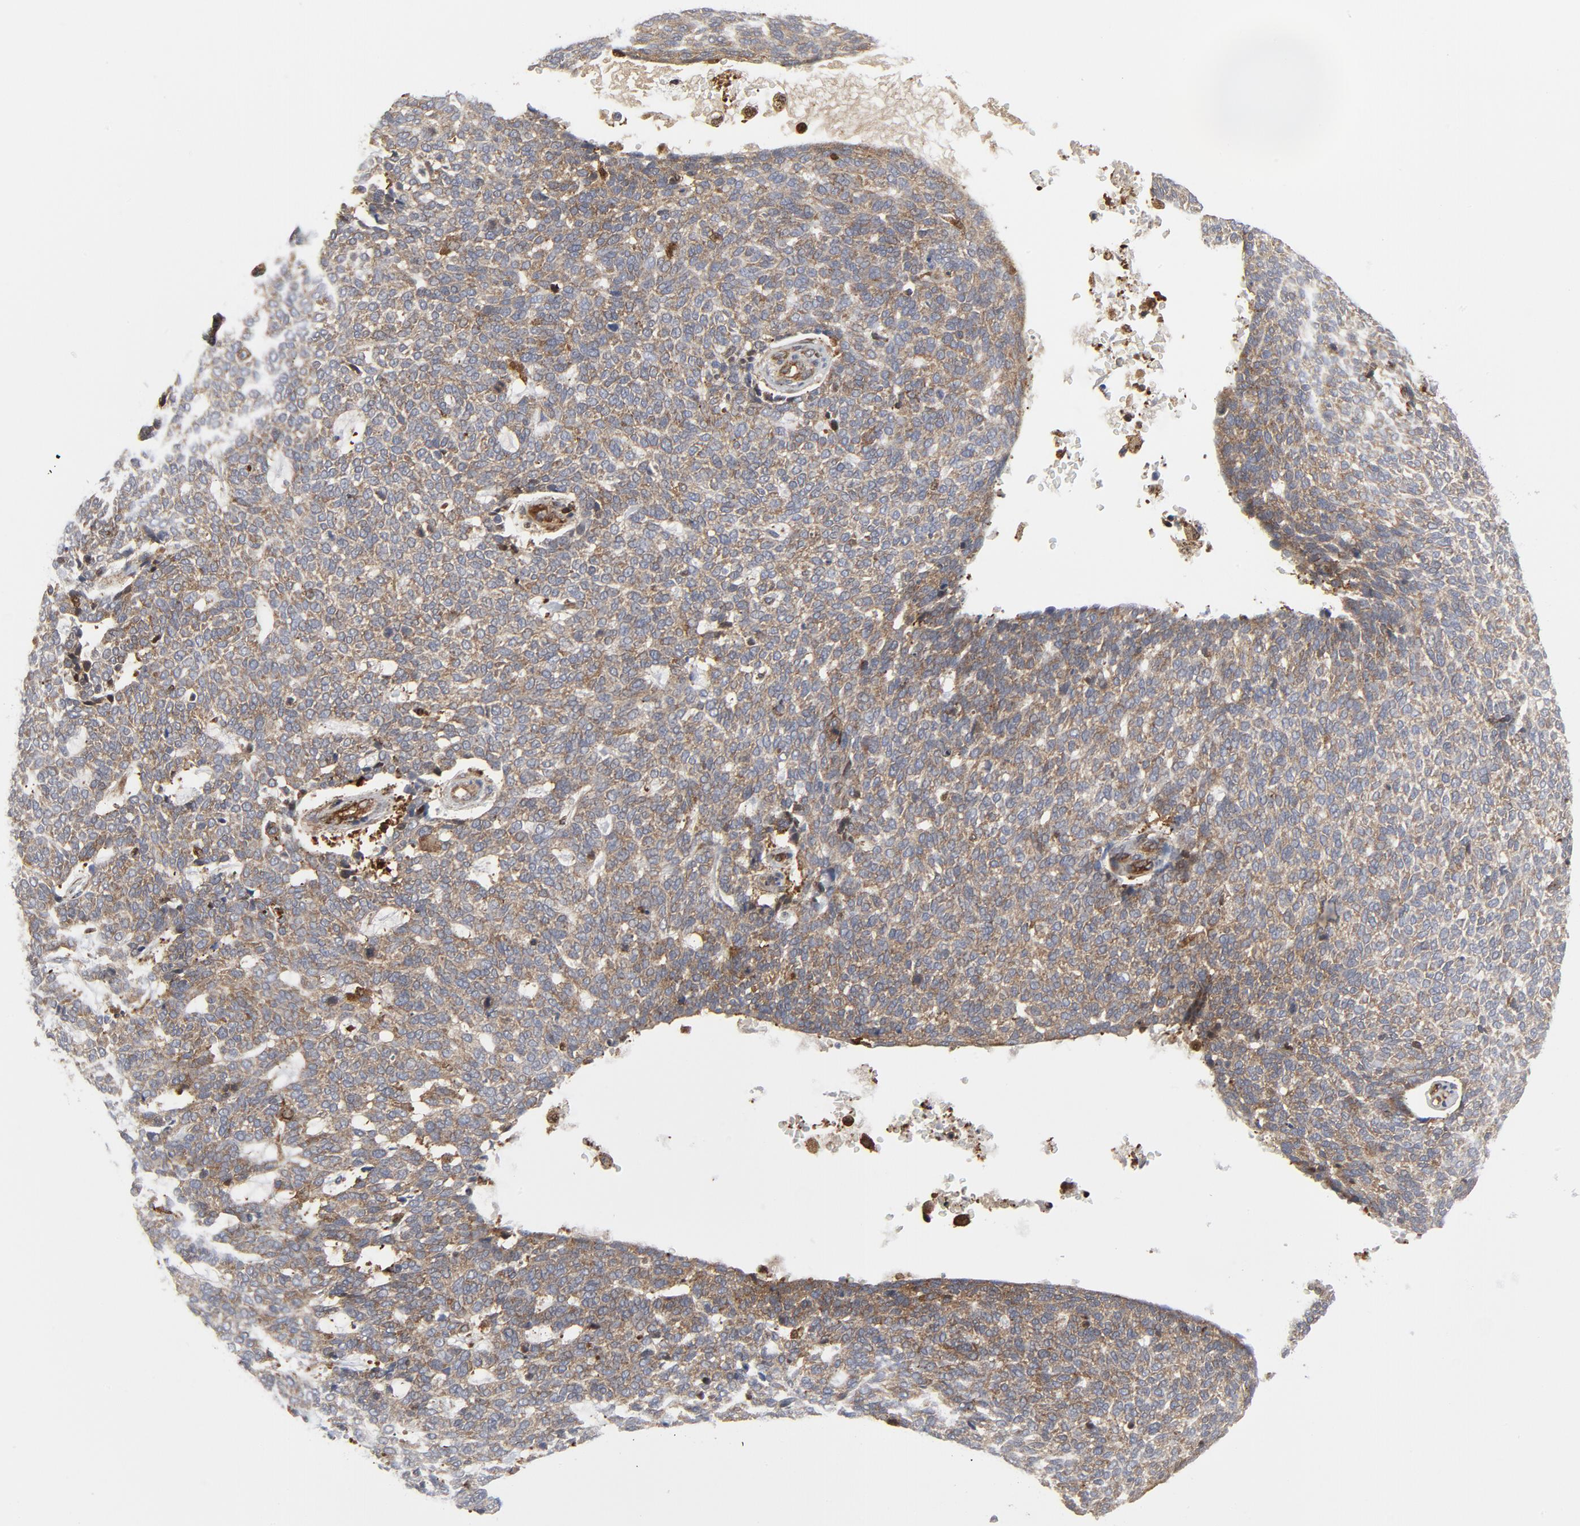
{"staining": {"intensity": "weak", "quantity": ">75%", "location": "cytoplasmic/membranous"}, "tissue": "skin cancer", "cell_type": "Tumor cells", "image_type": "cancer", "snomed": [{"axis": "morphology", "description": "Normal tissue, NOS"}, {"axis": "morphology", "description": "Basal cell carcinoma"}, {"axis": "topography", "description": "Skin"}], "caption": "Skin cancer (basal cell carcinoma) stained with a protein marker shows weak staining in tumor cells.", "gene": "YES1", "patient": {"sex": "male", "age": 87}}